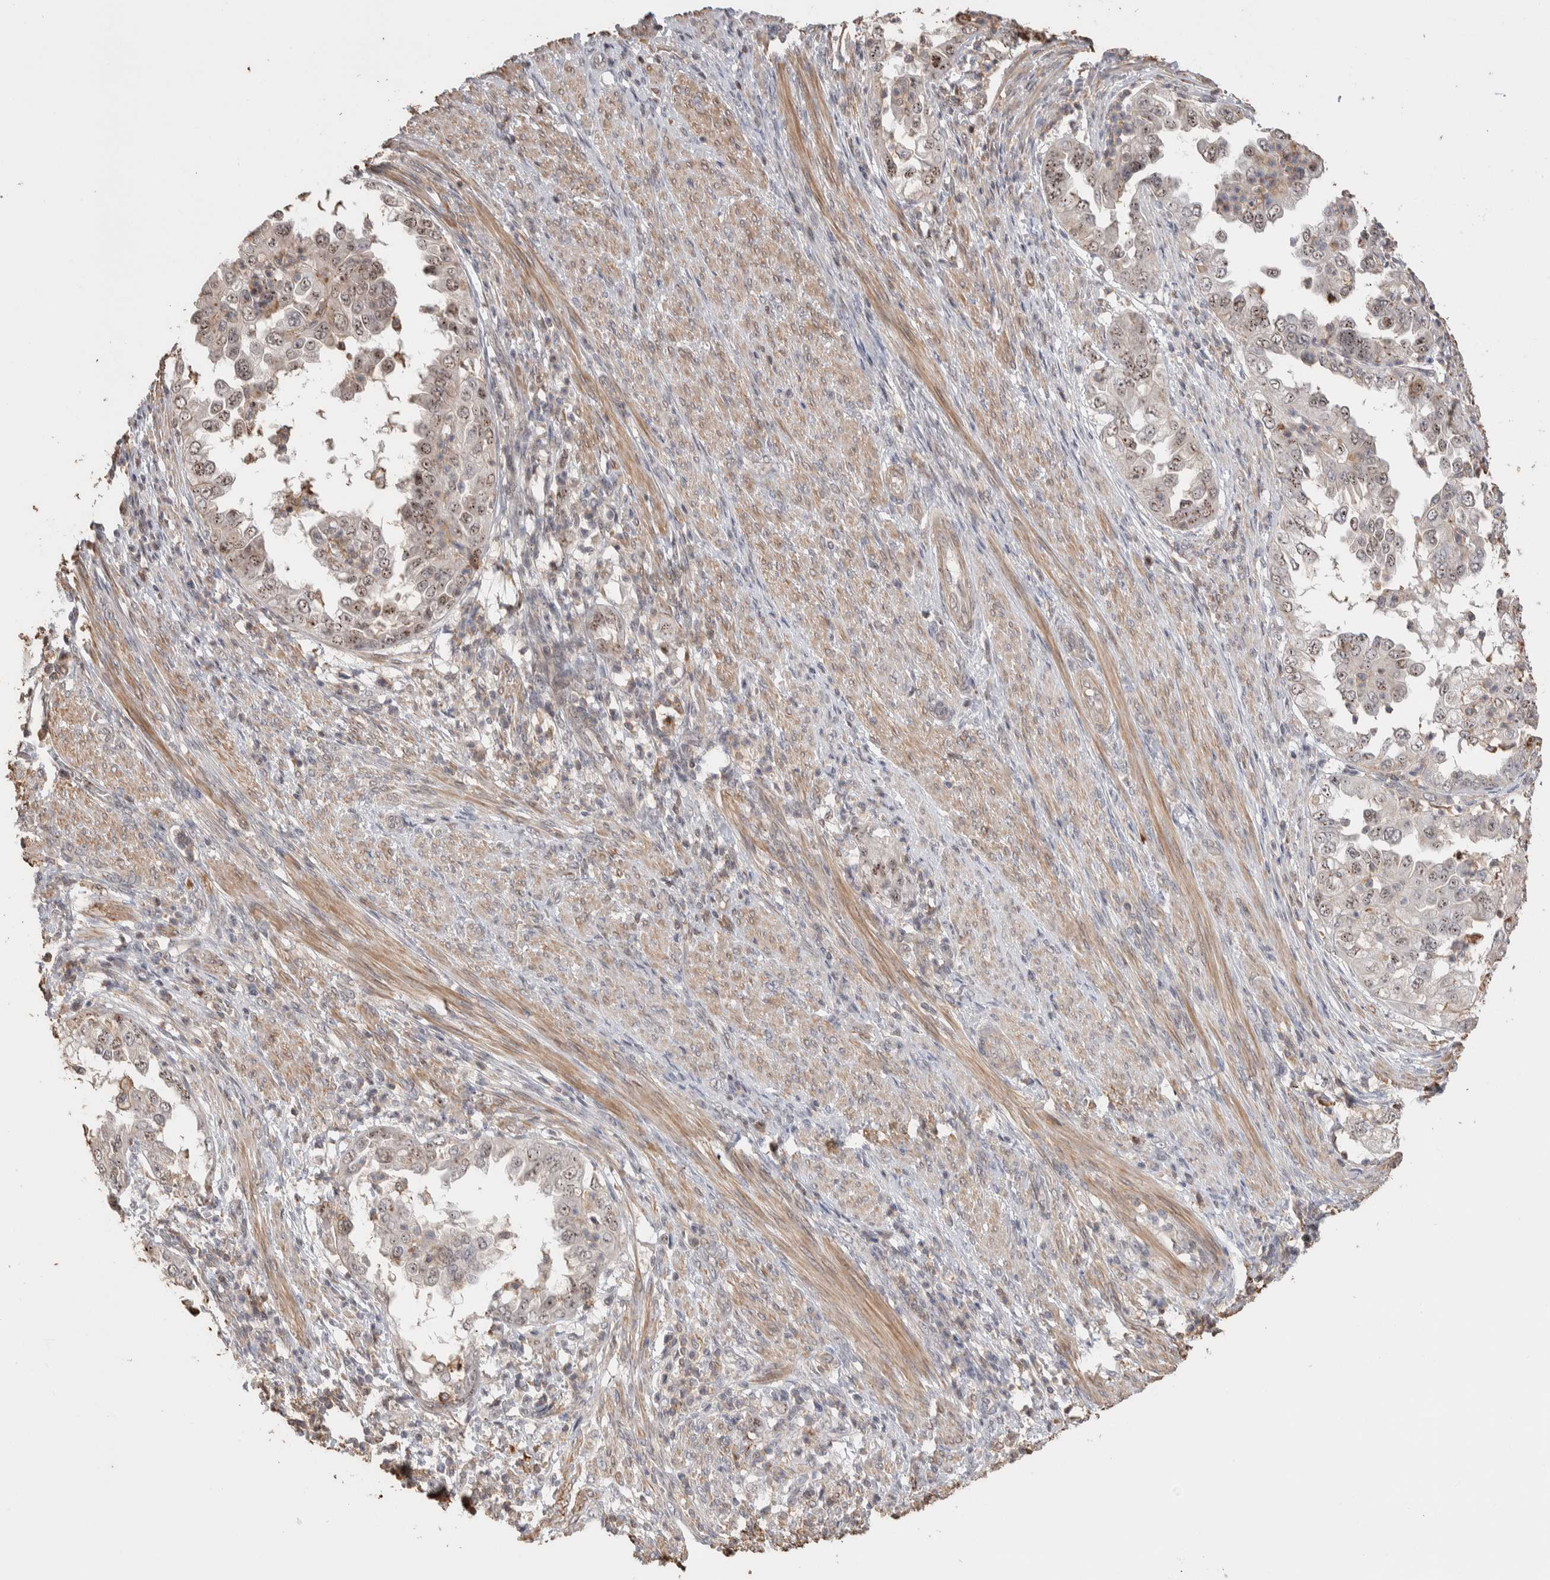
{"staining": {"intensity": "weak", "quantity": ">75%", "location": "nuclear"}, "tissue": "endometrial cancer", "cell_type": "Tumor cells", "image_type": "cancer", "snomed": [{"axis": "morphology", "description": "Adenocarcinoma, NOS"}, {"axis": "topography", "description": "Endometrium"}], "caption": "Tumor cells reveal low levels of weak nuclear expression in about >75% of cells in human endometrial cancer.", "gene": "ZNF704", "patient": {"sex": "female", "age": 85}}